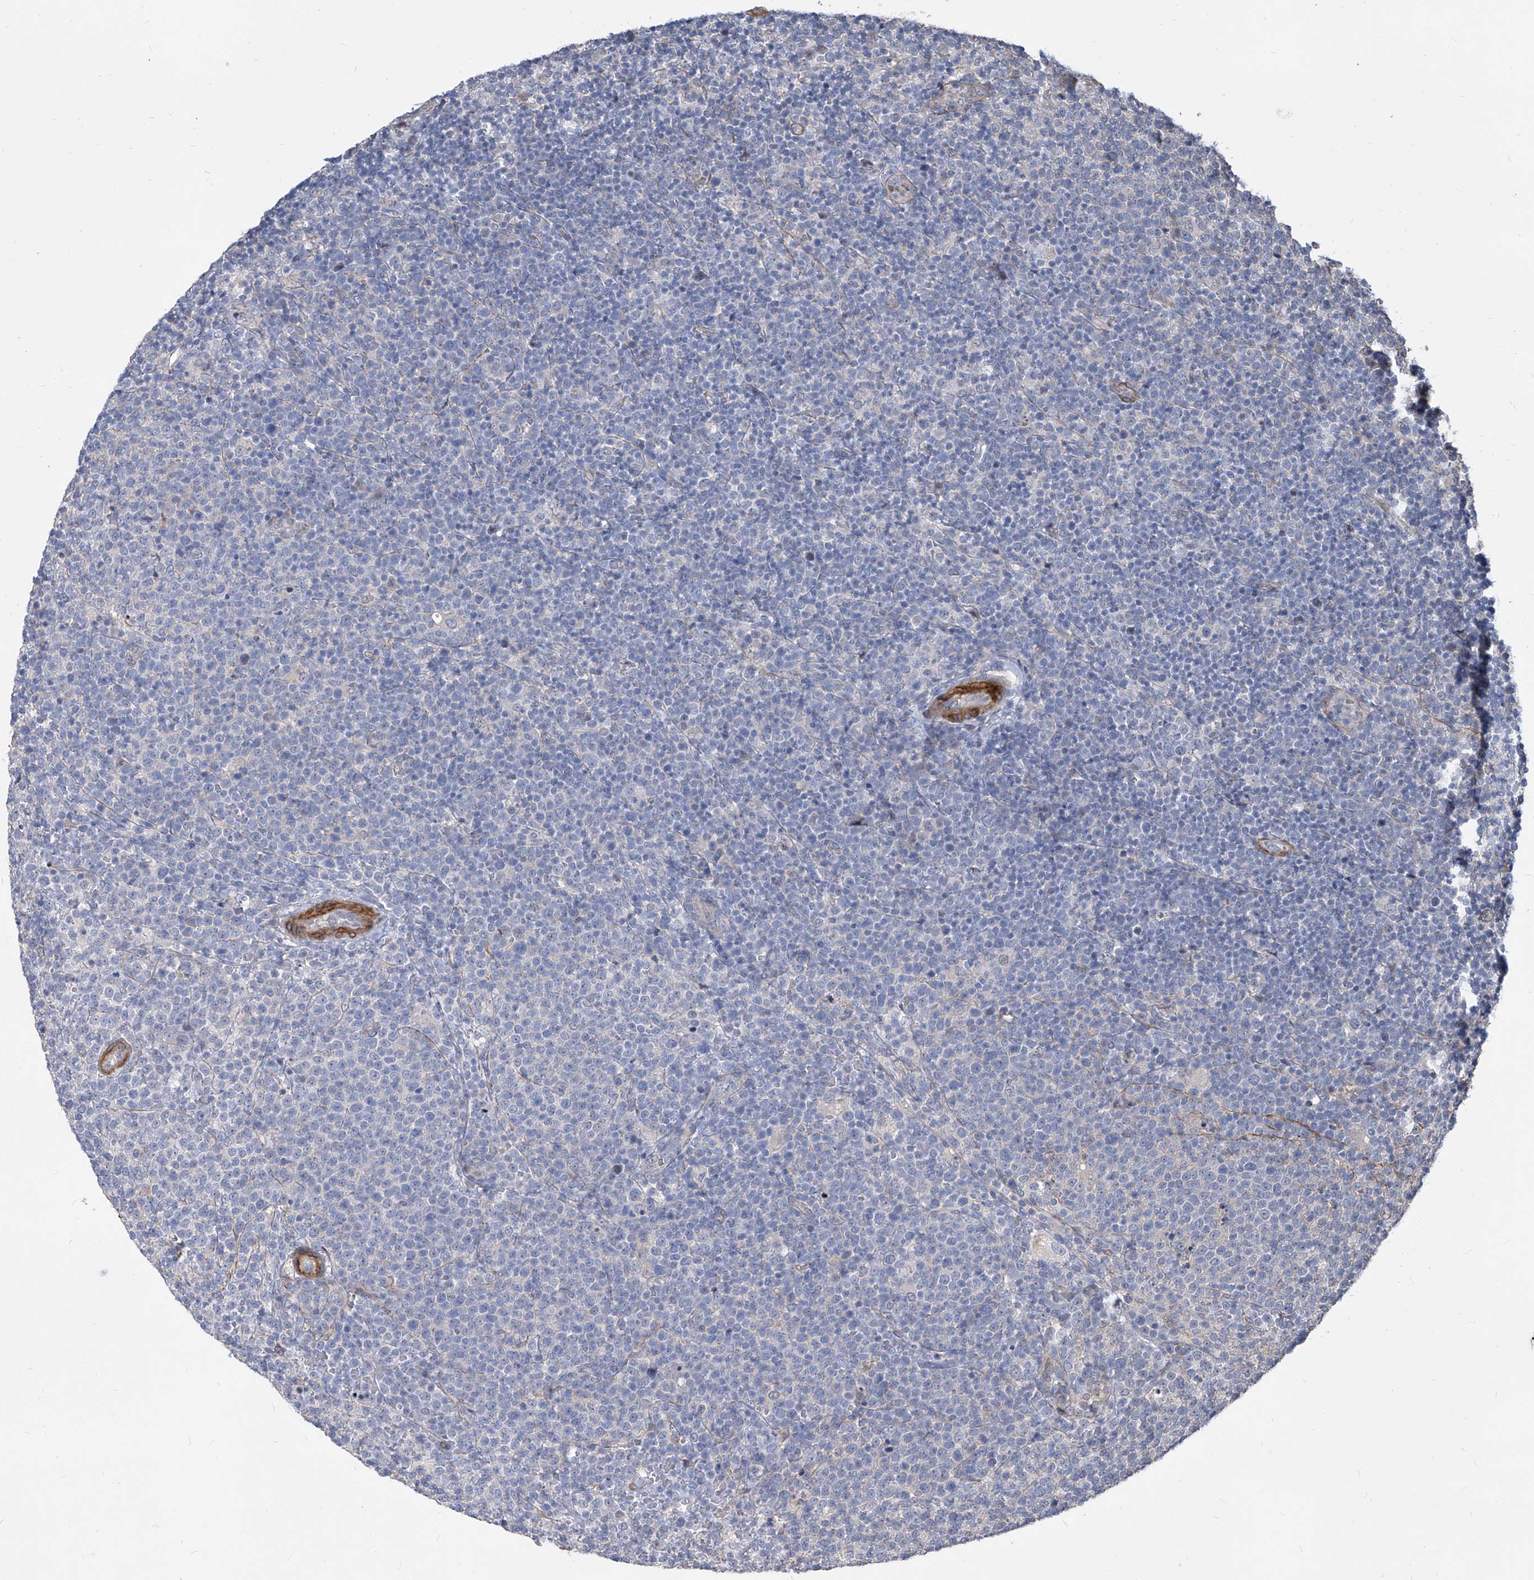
{"staining": {"intensity": "negative", "quantity": "none", "location": "none"}, "tissue": "lymphoma", "cell_type": "Tumor cells", "image_type": "cancer", "snomed": [{"axis": "morphology", "description": "Malignant lymphoma, non-Hodgkin's type, High grade"}, {"axis": "topography", "description": "Lymph node"}], "caption": "Micrograph shows no protein positivity in tumor cells of high-grade malignant lymphoma, non-Hodgkin's type tissue.", "gene": "FAM83B", "patient": {"sex": "male", "age": 61}}